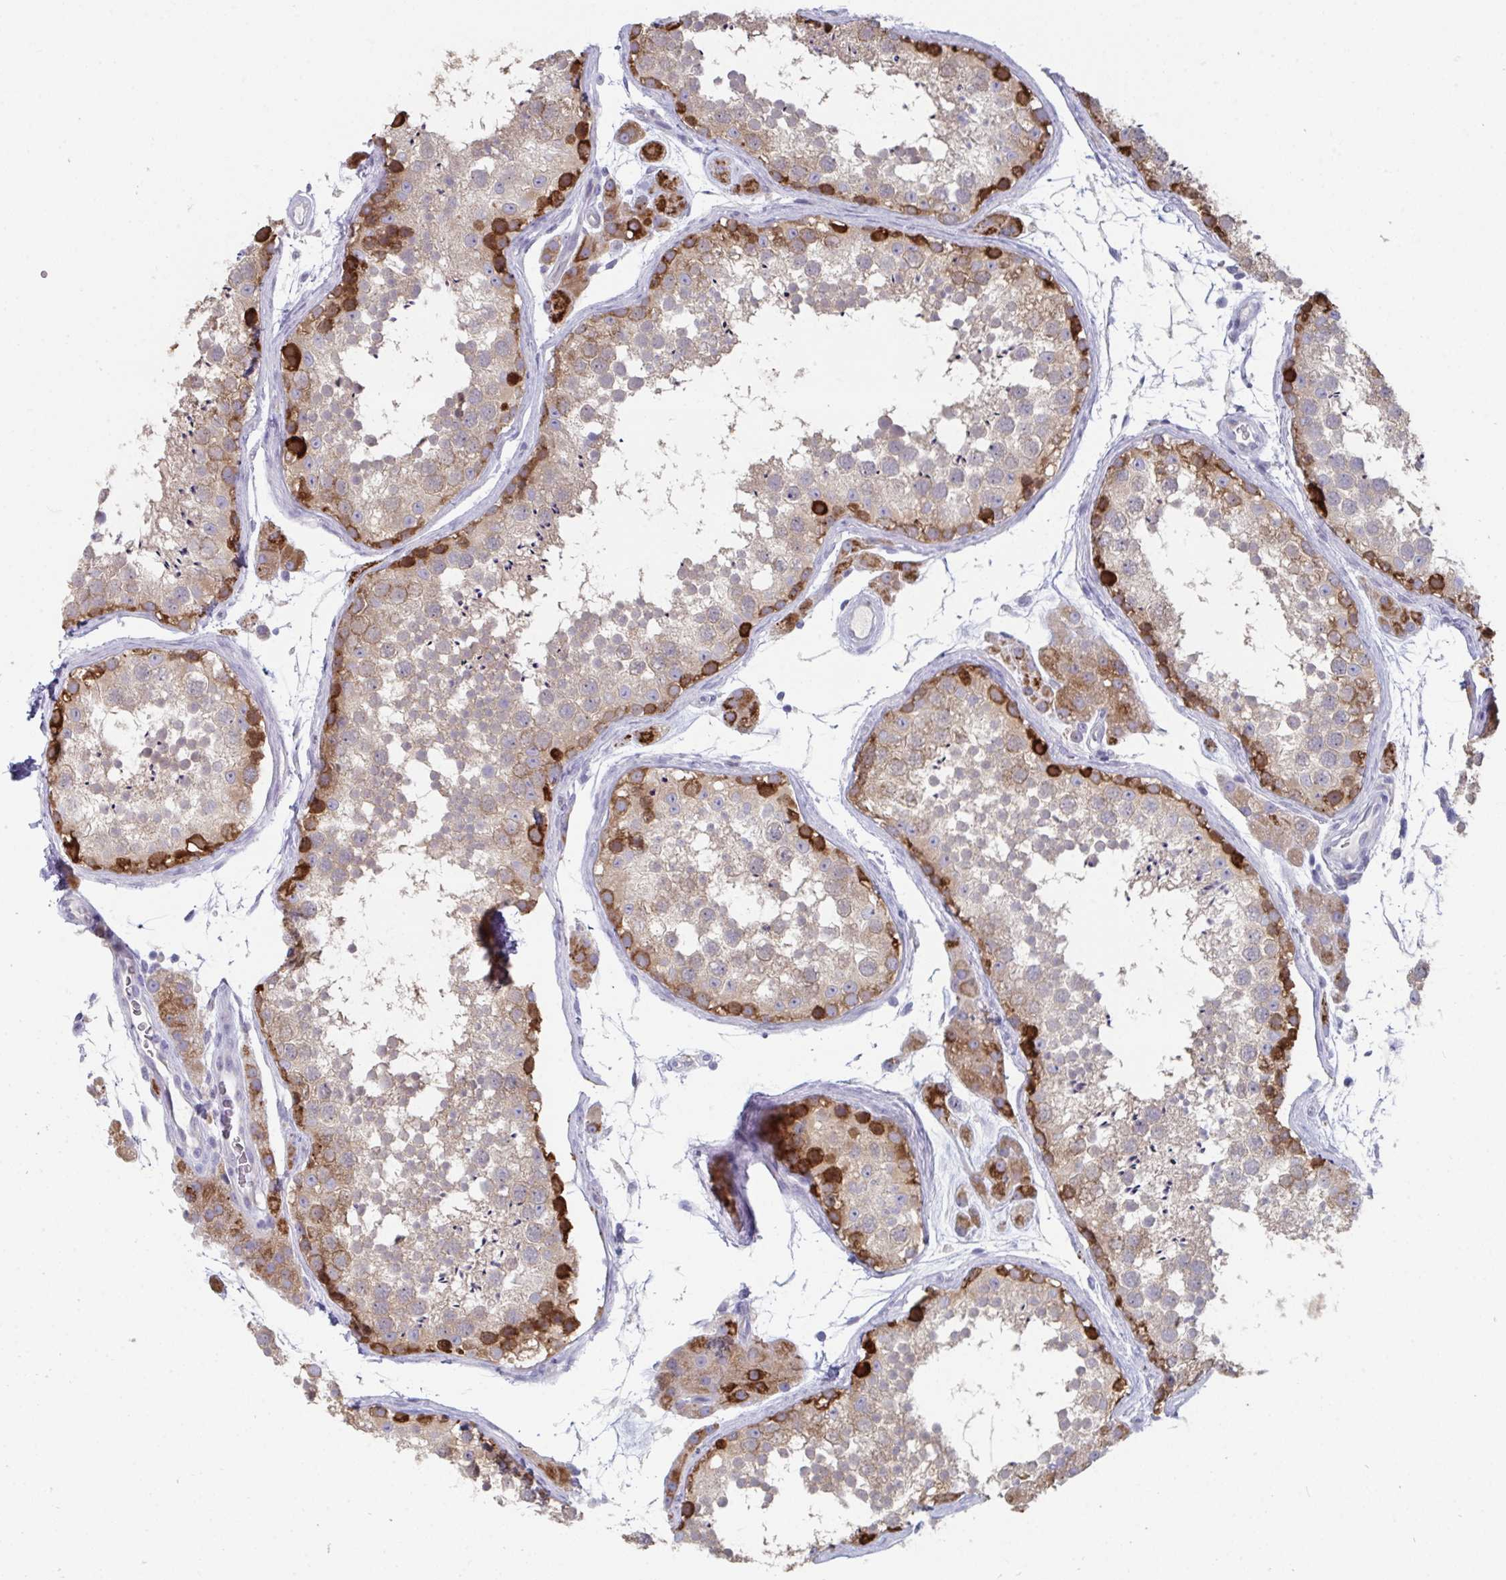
{"staining": {"intensity": "strong", "quantity": "25%-75%", "location": "cytoplasmic/membranous"}, "tissue": "testis", "cell_type": "Cells in seminiferous ducts", "image_type": "normal", "snomed": [{"axis": "morphology", "description": "Normal tissue, NOS"}, {"axis": "topography", "description": "Testis"}], "caption": "A brown stain highlights strong cytoplasmic/membranous staining of a protein in cells in seminiferous ducts of benign human testis. (Brightfield microscopy of DAB IHC at high magnification).", "gene": "PTPRD", "patient": {"sex": "male", "age": 41}}